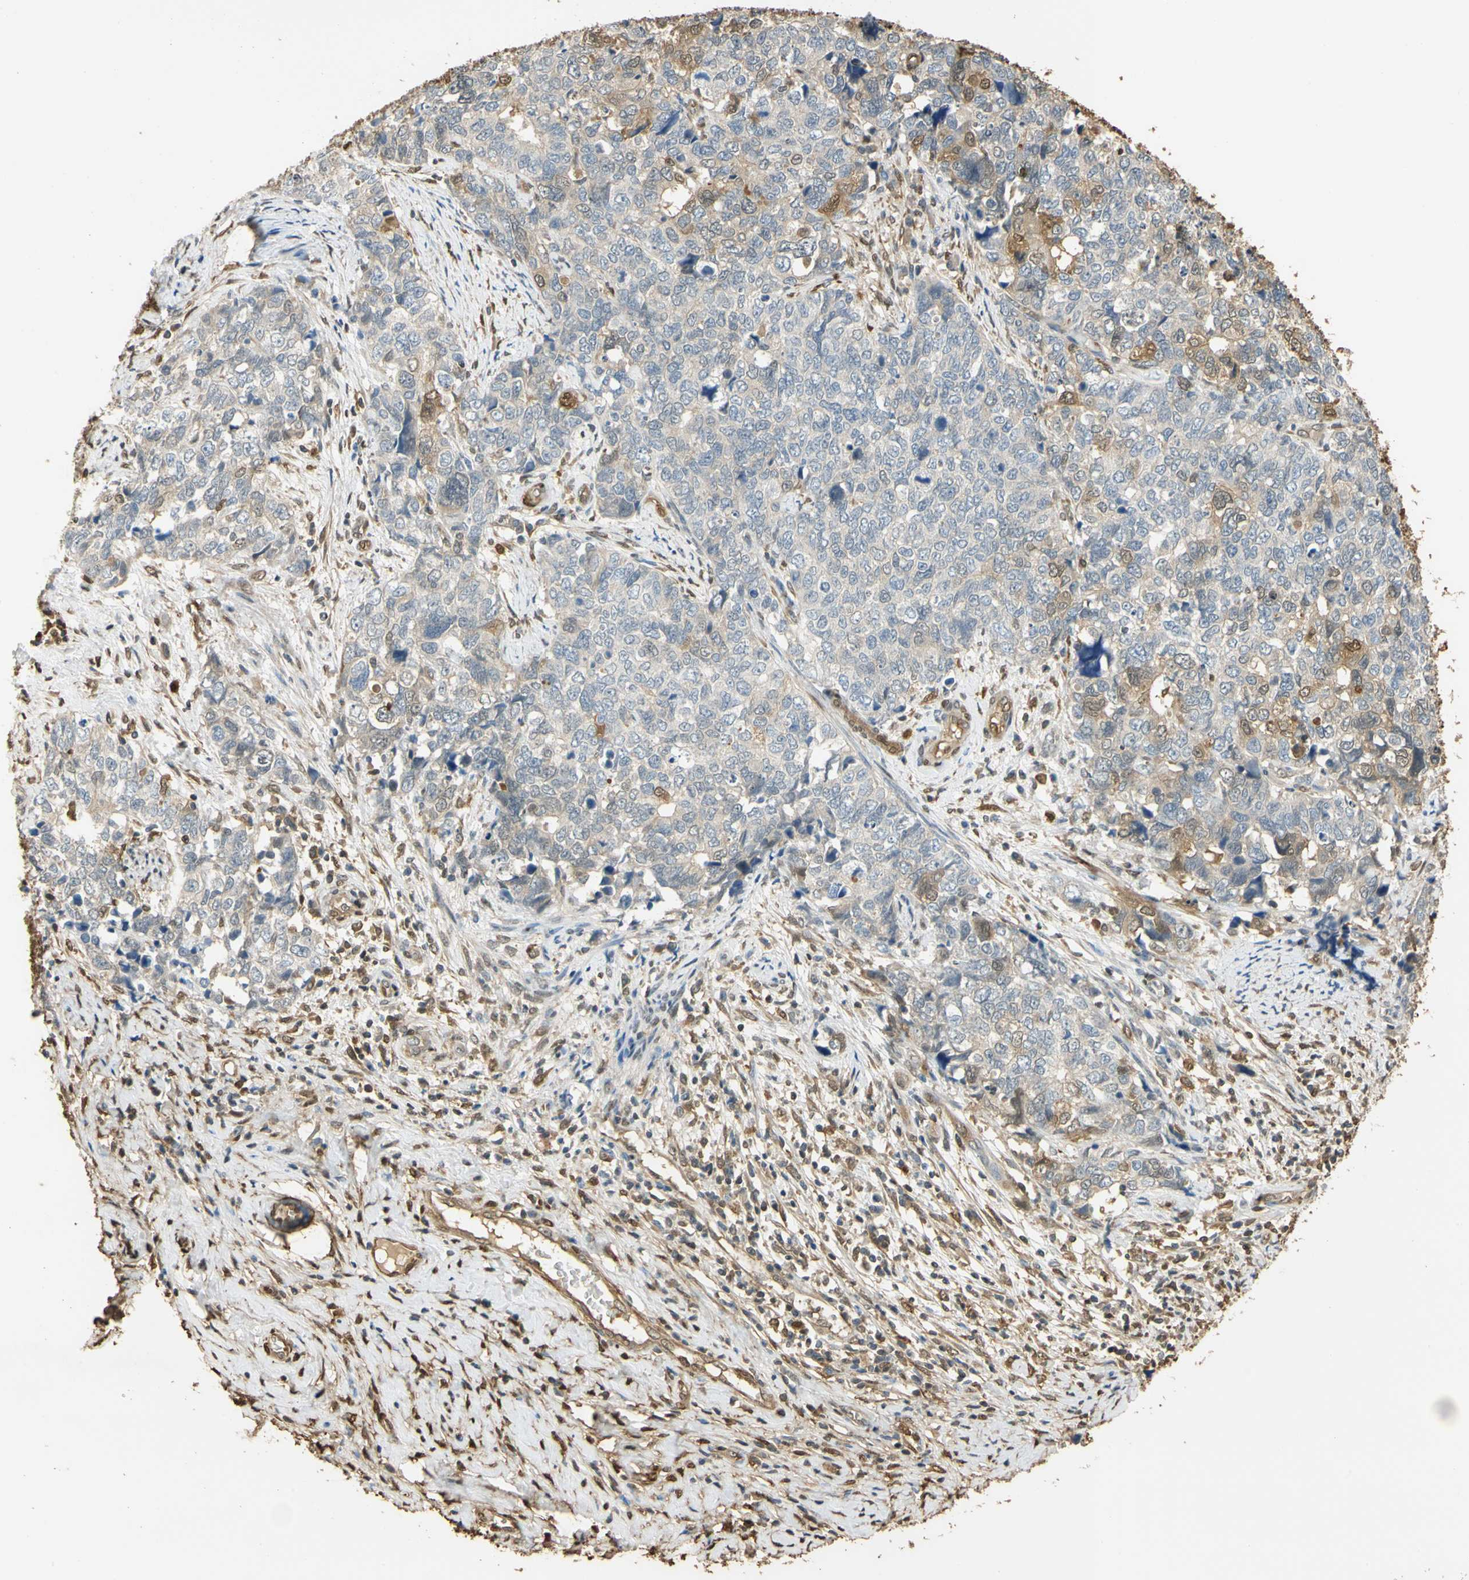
{"staining": {"intensity": "moderate", "quantity": "<25%", "location": "cytoplasmic/membranous,nuclear"}, "tissue": "cervical cancer", "cell_type": "Tumor cells", "image_type": "cancer", "snomed": [{"axis": "morphology", "description": "Squamous cell carcinoma, NOS"}, {"axis": "topography", "description": "Cervix"}], "caption": "Cervical cancer stained for a protein (brown) reveals moderate cytoplasmic/membranous and nuclear positive positivity in about <25% of tumor cells.", "gene": "S100A6", "patient": {"sex": "female", "age": 63}}